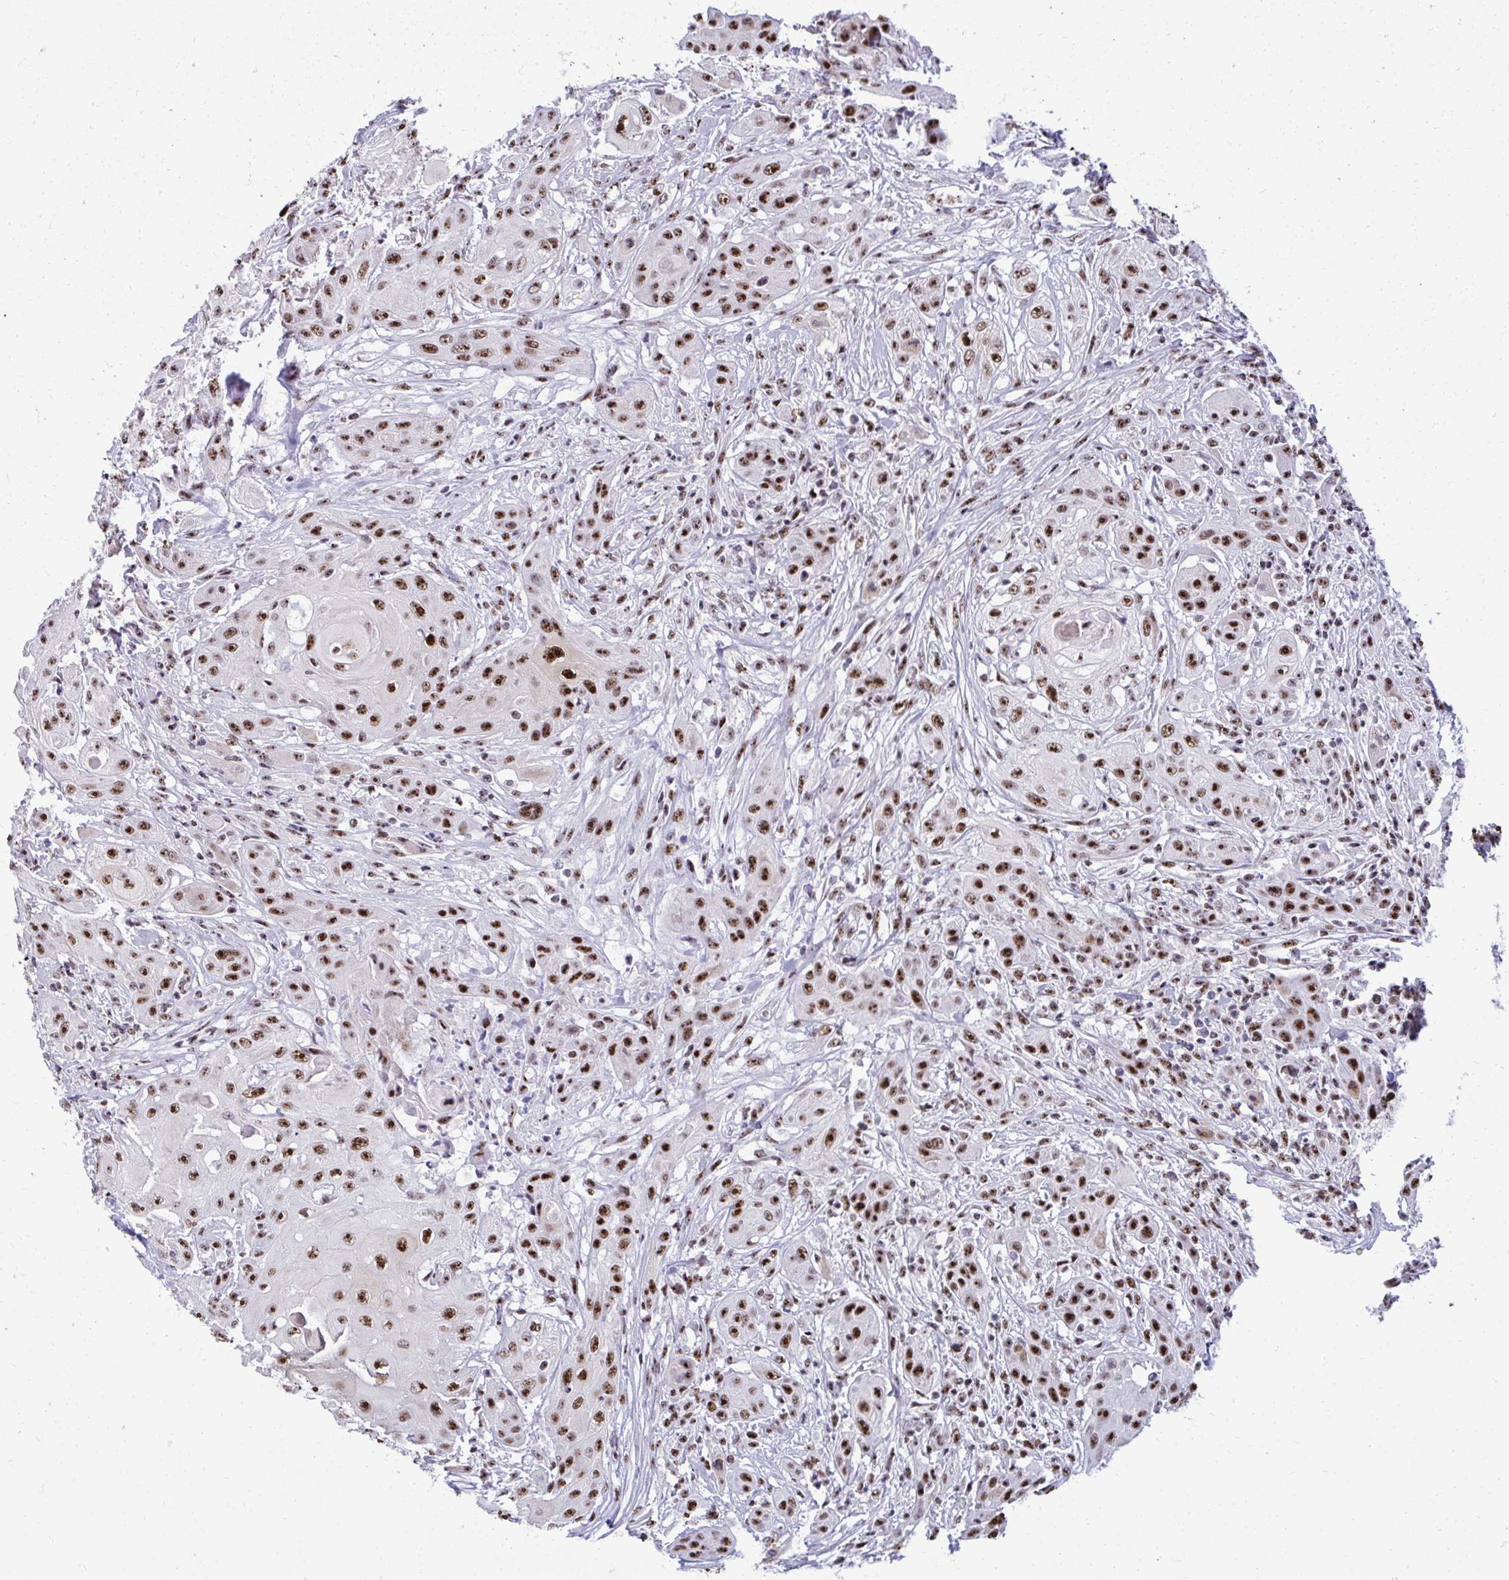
{"staining": {"intensity": "strong", "quantity": ">75%", "location": "nuclear"}, "tissue": "head and neck cancer", "cell_type": "Tumor cells", "image_type": "cancer", "snomed": [{"axis": "morphology", "description": "Squamous cell carcinoma, NOS"}, {"axis": "topography", "description": "Oral tissue"}, {"axis": "topography", "description": "Head-Neck"}, {"axis": "topography", "description": "Neck, NOS"}], "caption": "The immunohistochemical stain highlights strong nuclear positivity in tumor cells of squamous cell carcinoma (head and neck) tissue. The staining was performed using DAB, with brown indicating positive protein expression. Nuclei are stained blue with hematoxylin.", "gene": "PELP1", "patient": {"sex": "female", "age": 55}}